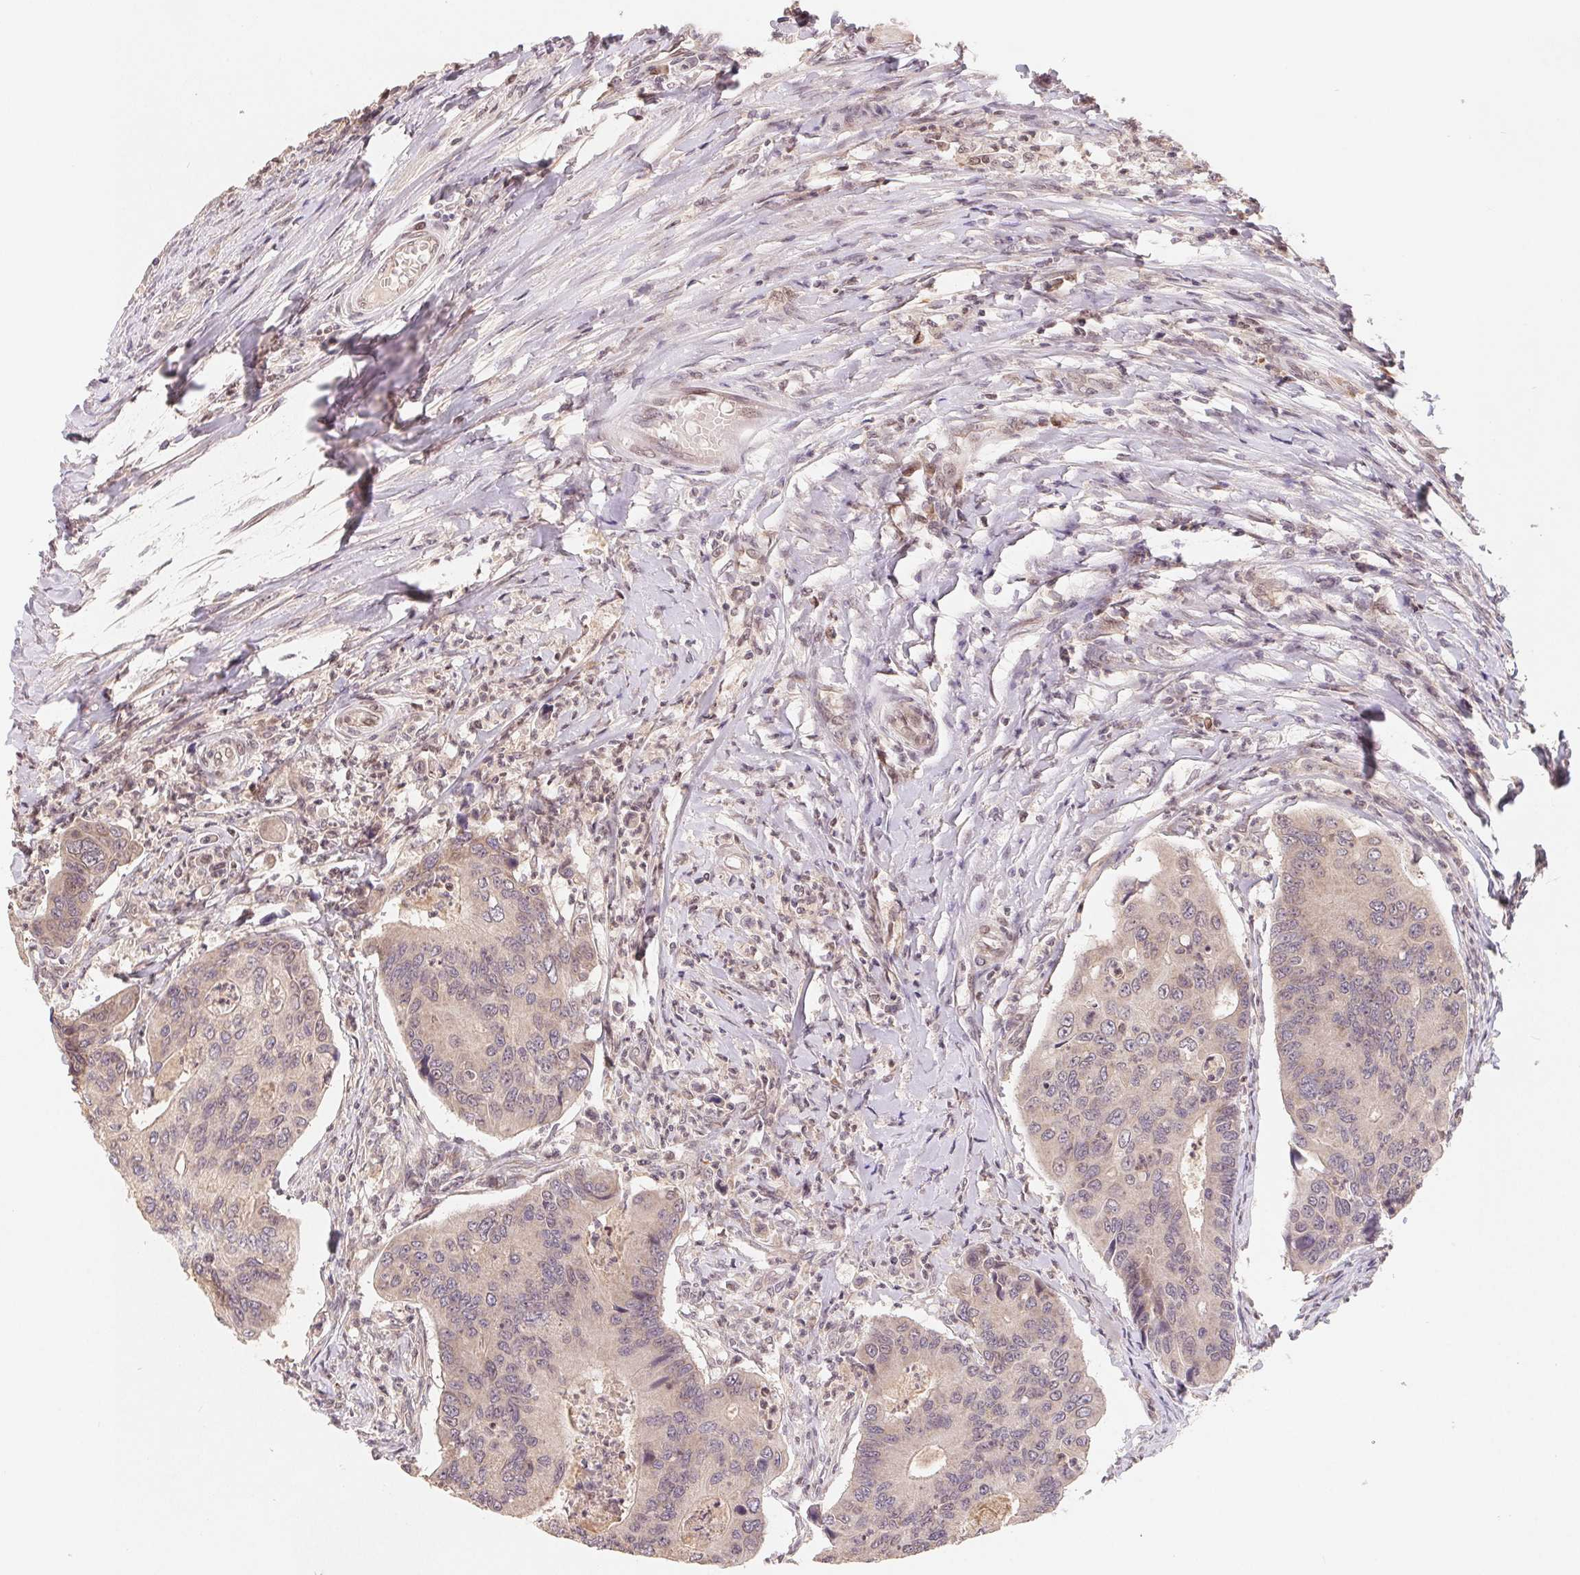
{"staining": {"intensity": "weak", "quantity": "<25%", "location": "cytoplasmic/membranous"}, "tissue": "colorectal cancer", "cell_type": "Tumor cells", "image_type": "cancer", "snomed": [{"axis": "morphology", "description": "Adenocarcinoma, NOS"}, {"axis": "topography", "description": "Colon"}], "caption": "Tumor cells show no significant staining in colorectal adenocarcinoma.", "gene": "HMGN3", "patient": {"sex": "female", "age": 67}}